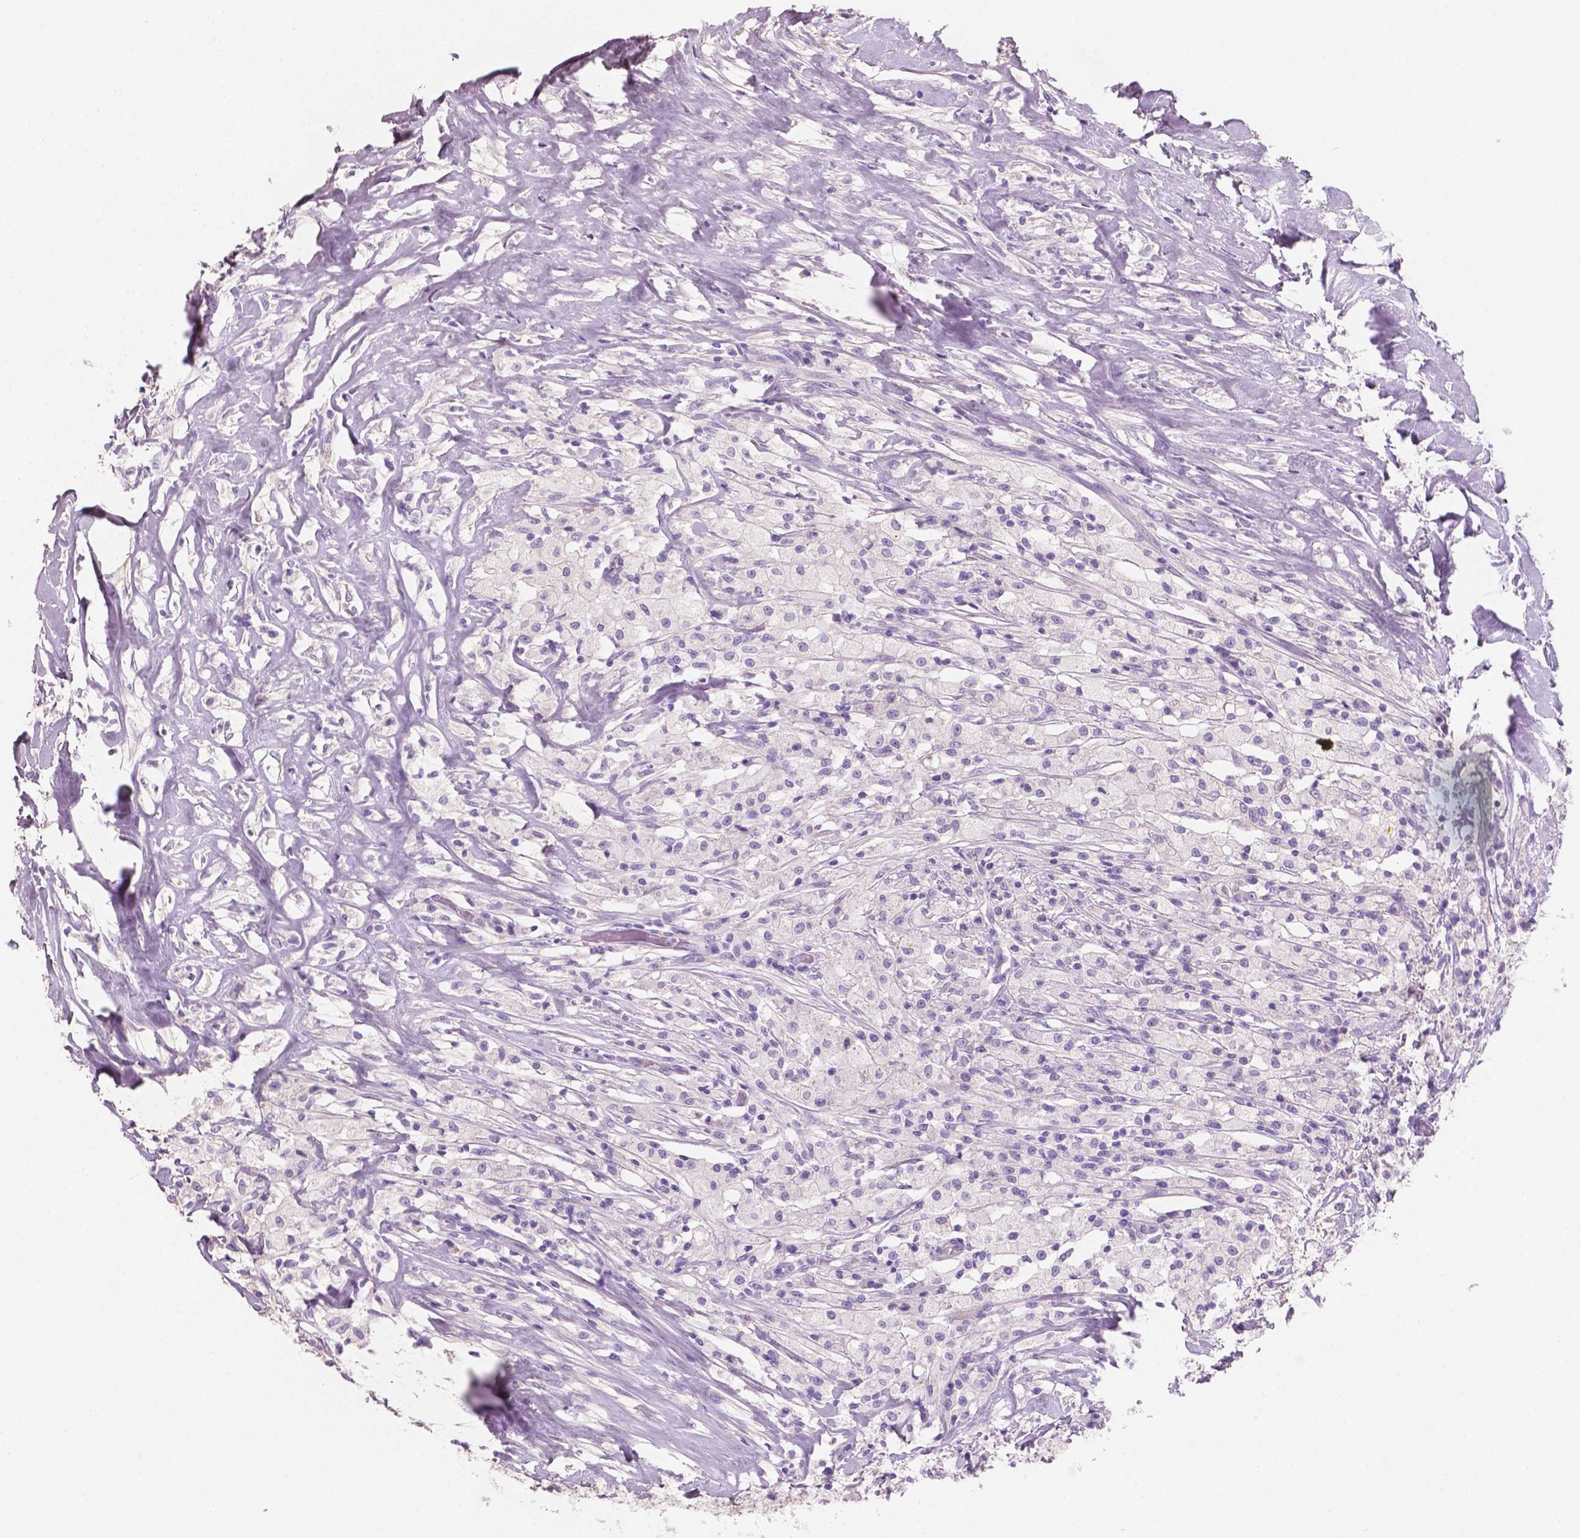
{"staining": {"intensity": "negative", "quantity": "none", "location": "none"}, "tissue": "testis cancer", "cell_type": "Tumor cells", "image_type": "cancer", "snomed": [{"axis": "morphology", "description": "Necrosis, NOS"}, {"axis": "morphology", "description": "Carcinoma, Embryonal, NOS"}, {"axis": "topography", "description": "Testis"}], "caption": "Immunohistochemical staining of human embryonal carcinoma (testis) displays no significant expression in tumor cells.", "gene": "SBSN", "patient": {"sex": "male", "age": 19}}